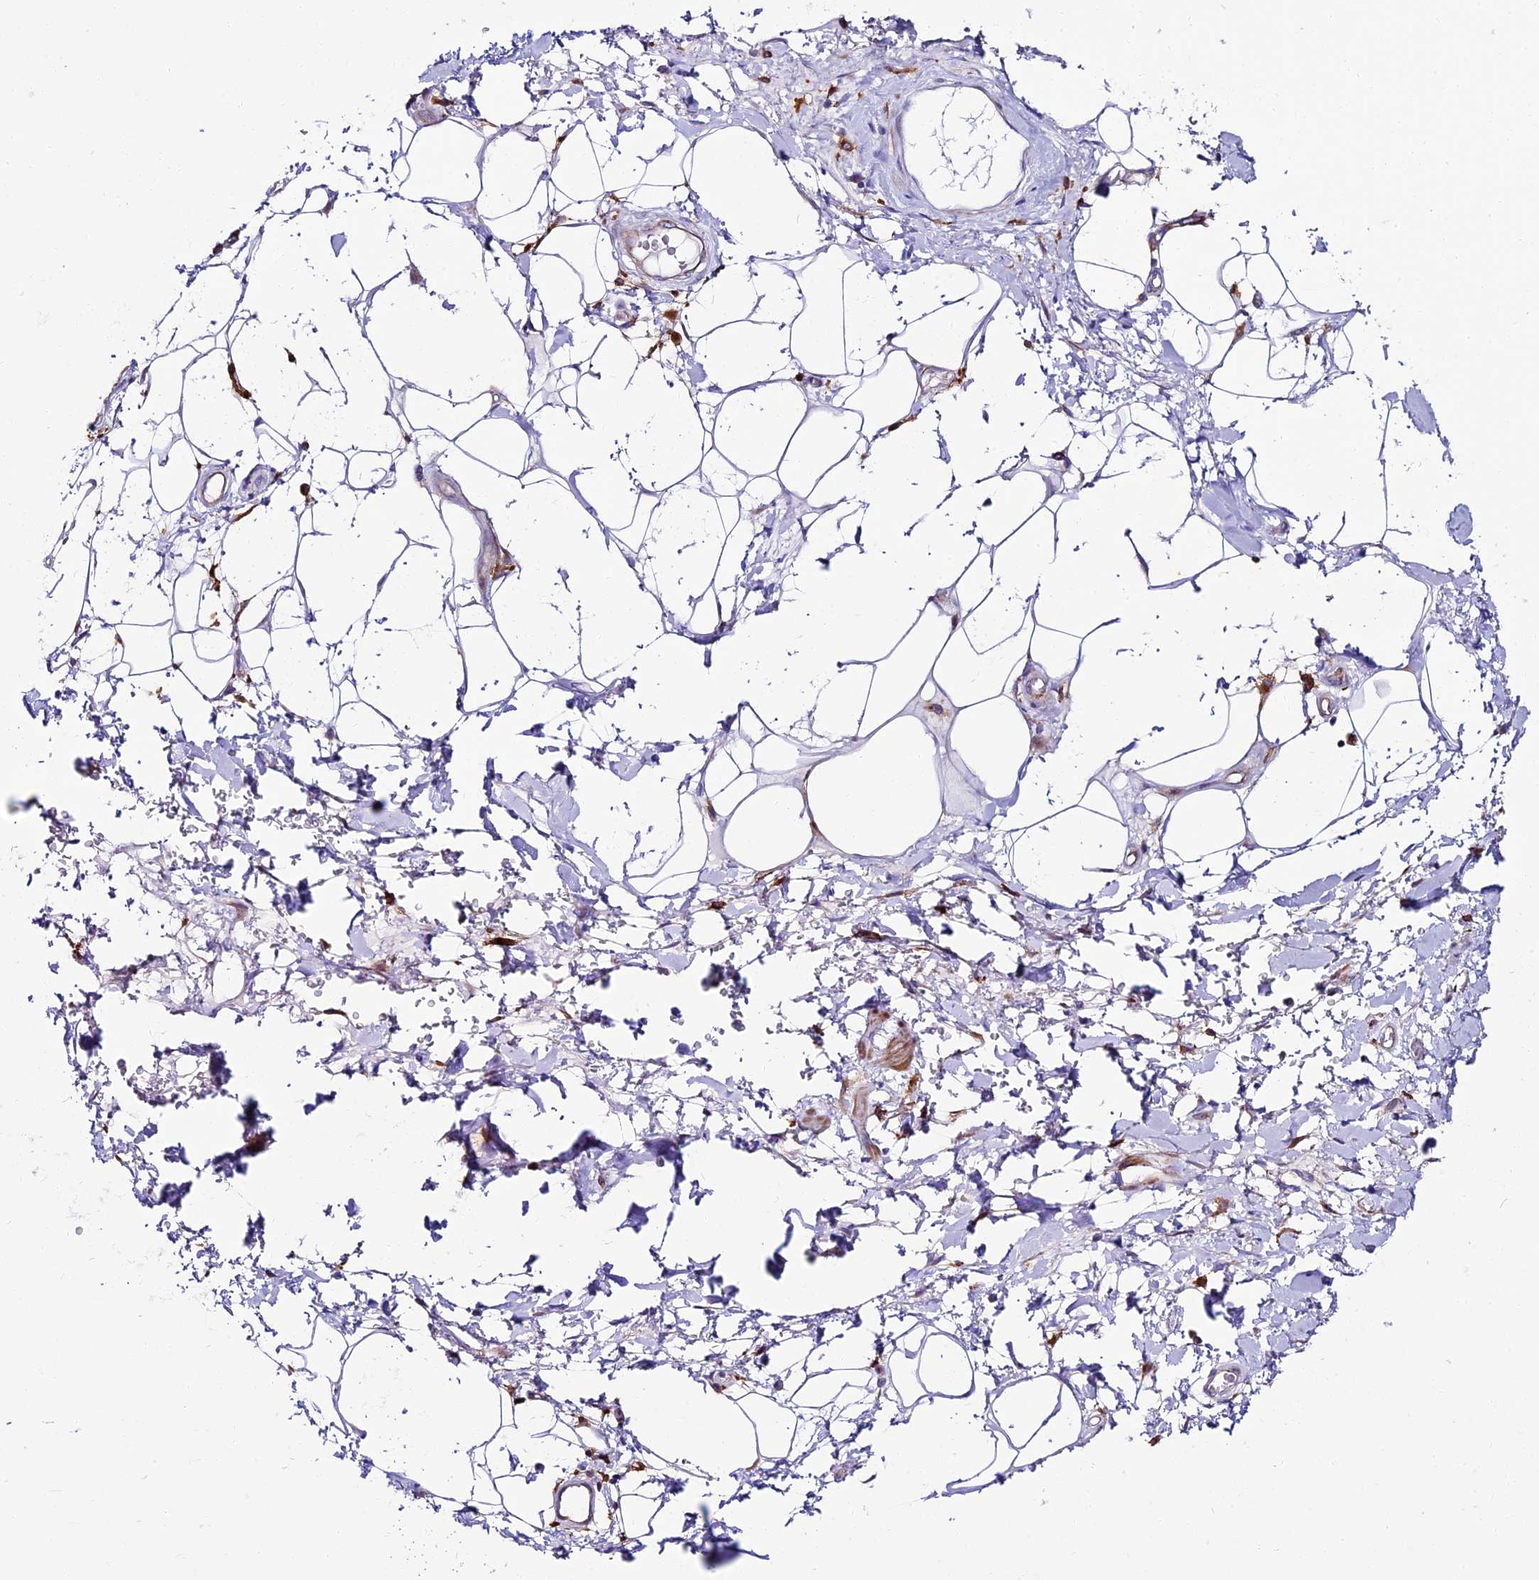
{"staining": {"intensity": "negative", "quantity": "none", "location": "none"}, "tissue": "adipose tissue", "cell_type": "Adipocytes", "image_type": "normal", "snomed": [{"axis": "morphology", "description": "Normal tissue, NOS"}, {"axis": "morphology", "description": "Adenocarcinoma, NOS"}, {"axis": "topography", "description": "Rectum"}, {"axis": "topography", "description": "Vagina"}, {"axis": "topography", "description": "Peripheral nerve tissue"}], "caption": "This is an immunohistochemistry (IHC) micrograph of benign human adipose tissue. There is no expression in adipocytes.", "gene": "IL20RA", "patient": {"sex": "female", "age": 71}}